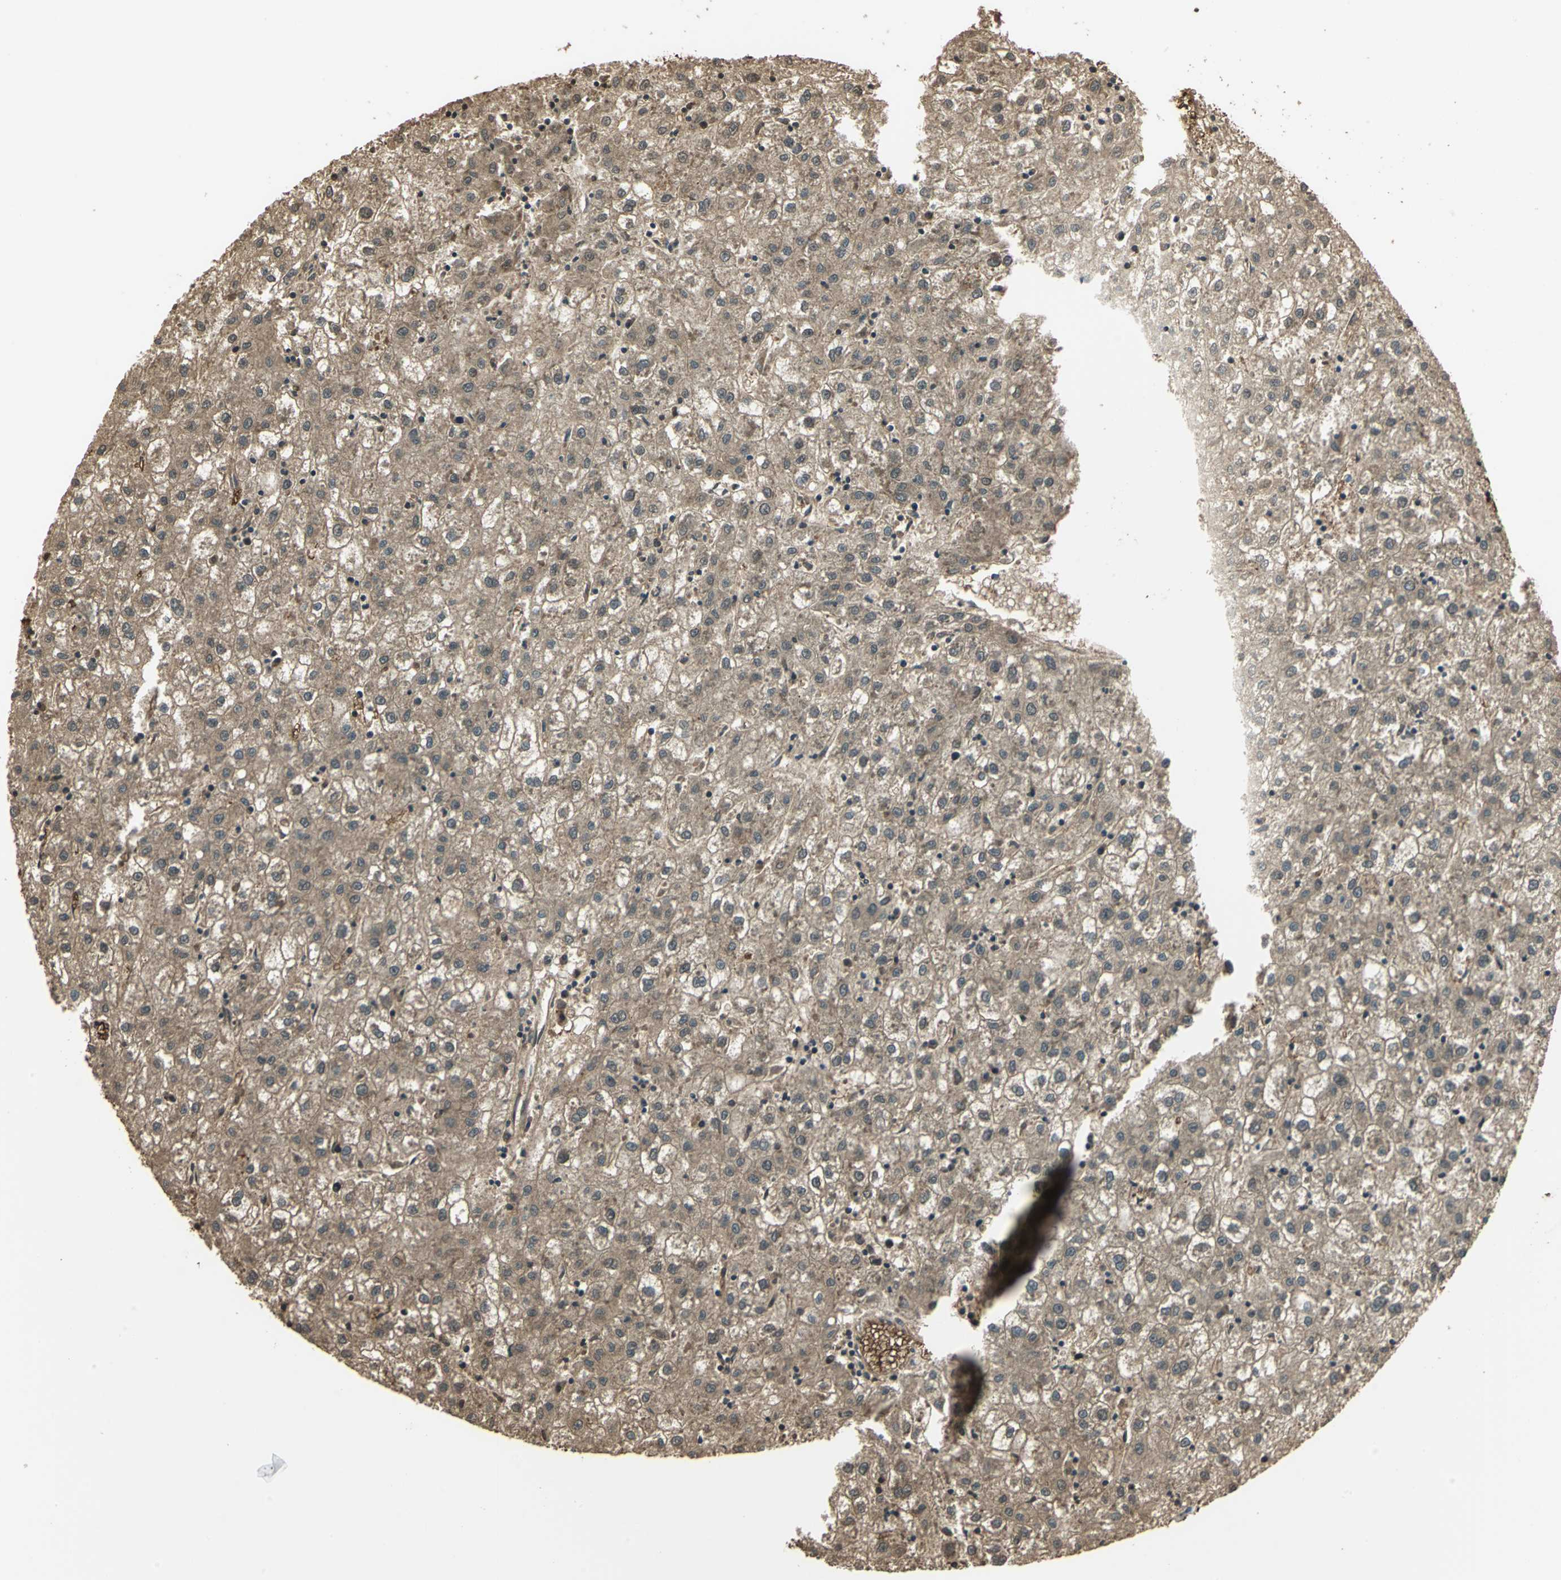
{"staining": {"intensity": "weak", "quantity": ">75%", "location": "cytoplasmic/membranous,nuclear"}, "tissue": "liver cancer", "cell_type": "Tumor cells", "image_type": "cancer", "snomed": [{"axis": "morphology", "description": "Carcinoma, Hepatocellular, NOS"}, {"axis": "topography", "description": "Liver"}], "caption": "Protein staining by IHC shows weak cytoplasmic/membranous and nuclear expression in about >75% of tumor cells in liver hepatocellular carcinoma.", "gene": "DDAH1", "patient": {"sex": "male", "age": 72}}